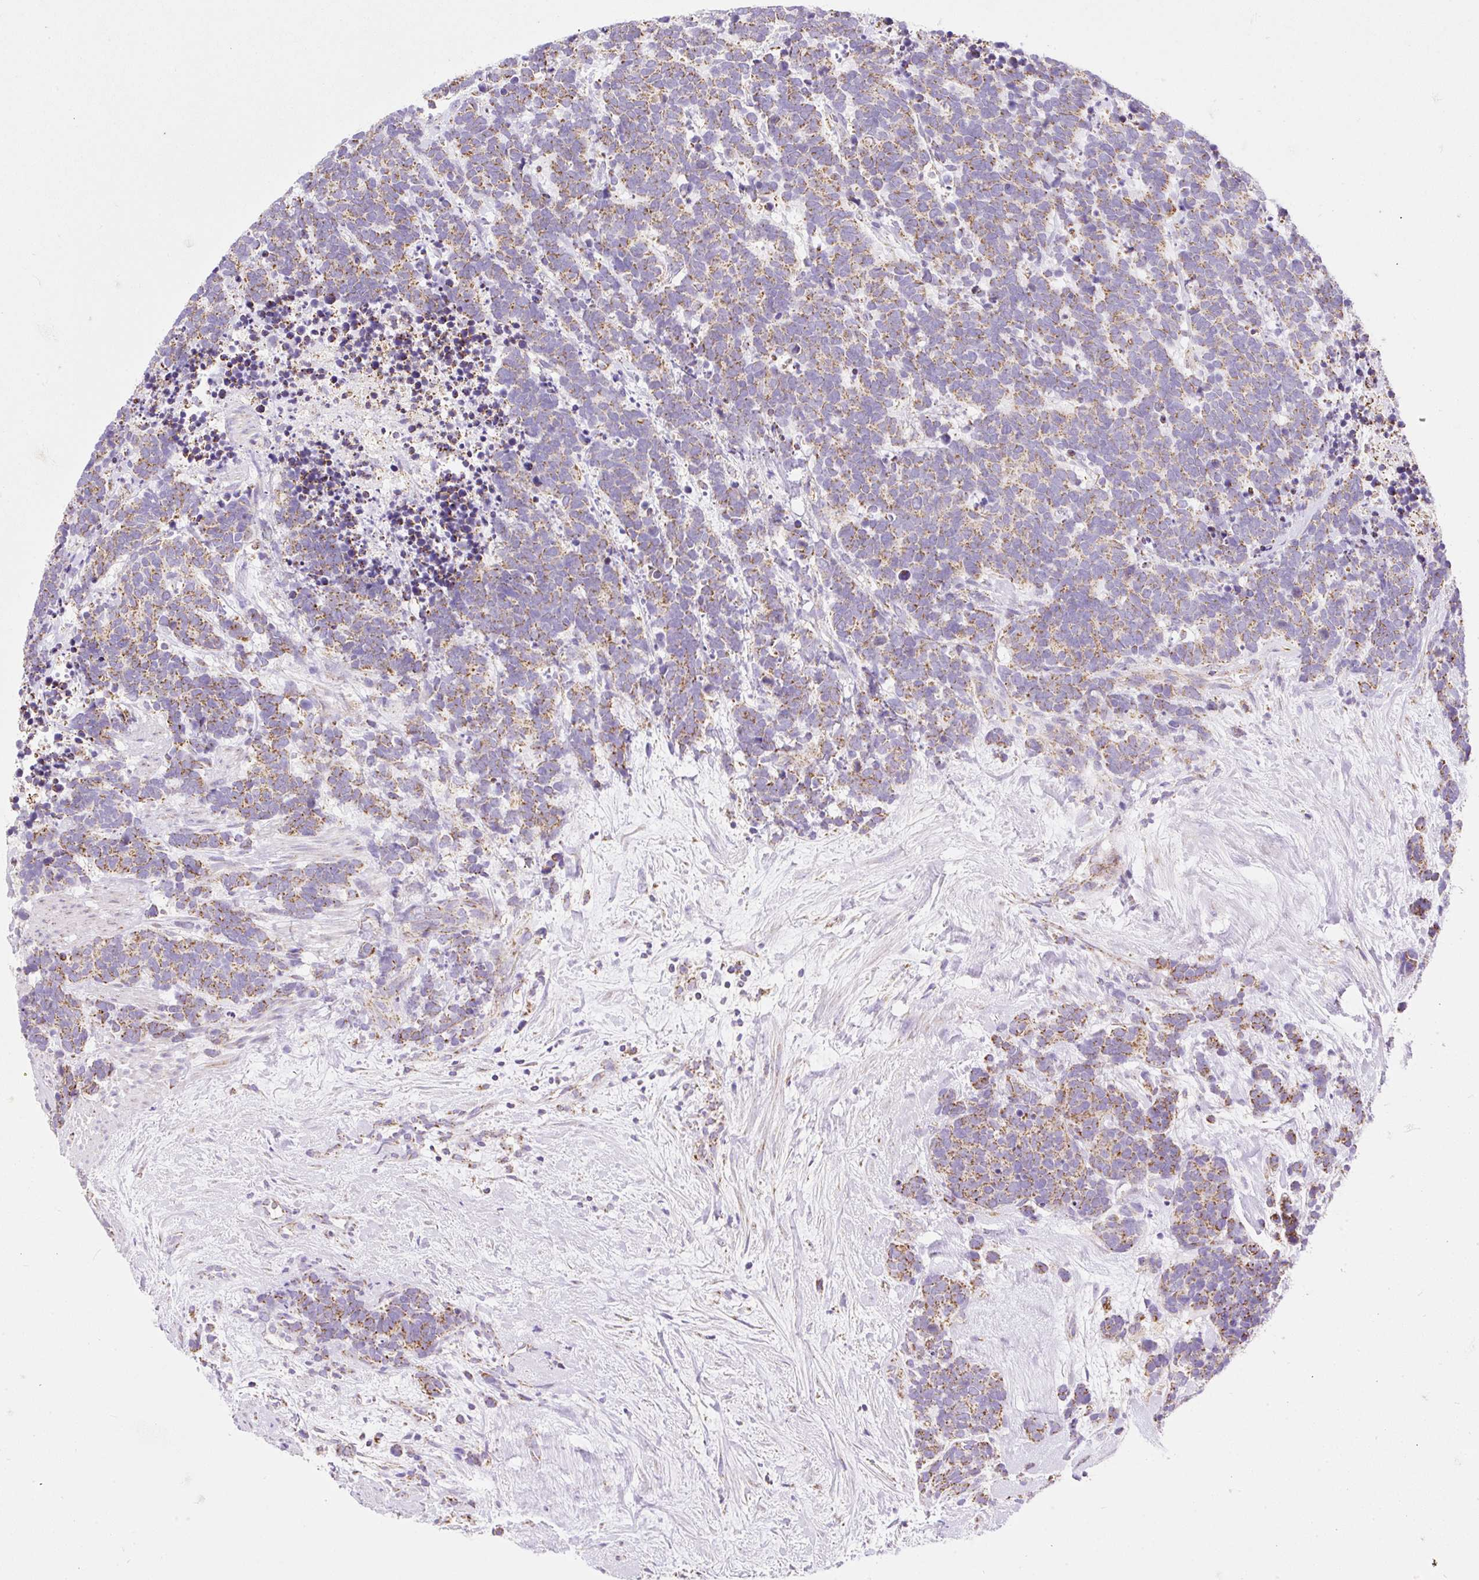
{"staining": {"intensity": "moderate", "quantity": ">75%", "location": "cytoplasmic/membranous"}, "tissue": "carcinoid", "cell_type": "Tumor cells", "image_type": "cancer", "snomed": [{"axis": "morphology", "description": "Carcinoma, NOS"}, {"axis": "morphology", "description": "Carcinoid, malignant, NOS"}, {"axis": "topography", "description": "Prostate"}], "caption": "DAB (3,3'-diaminobenzidine) immunohistochemical staining of carcinoid reveals moderate cytoplasmic/membranous protein staining in about >75% of tumor cells.", "gene": "DAAM2", "patient": {"sex": "male", "age": 57}}